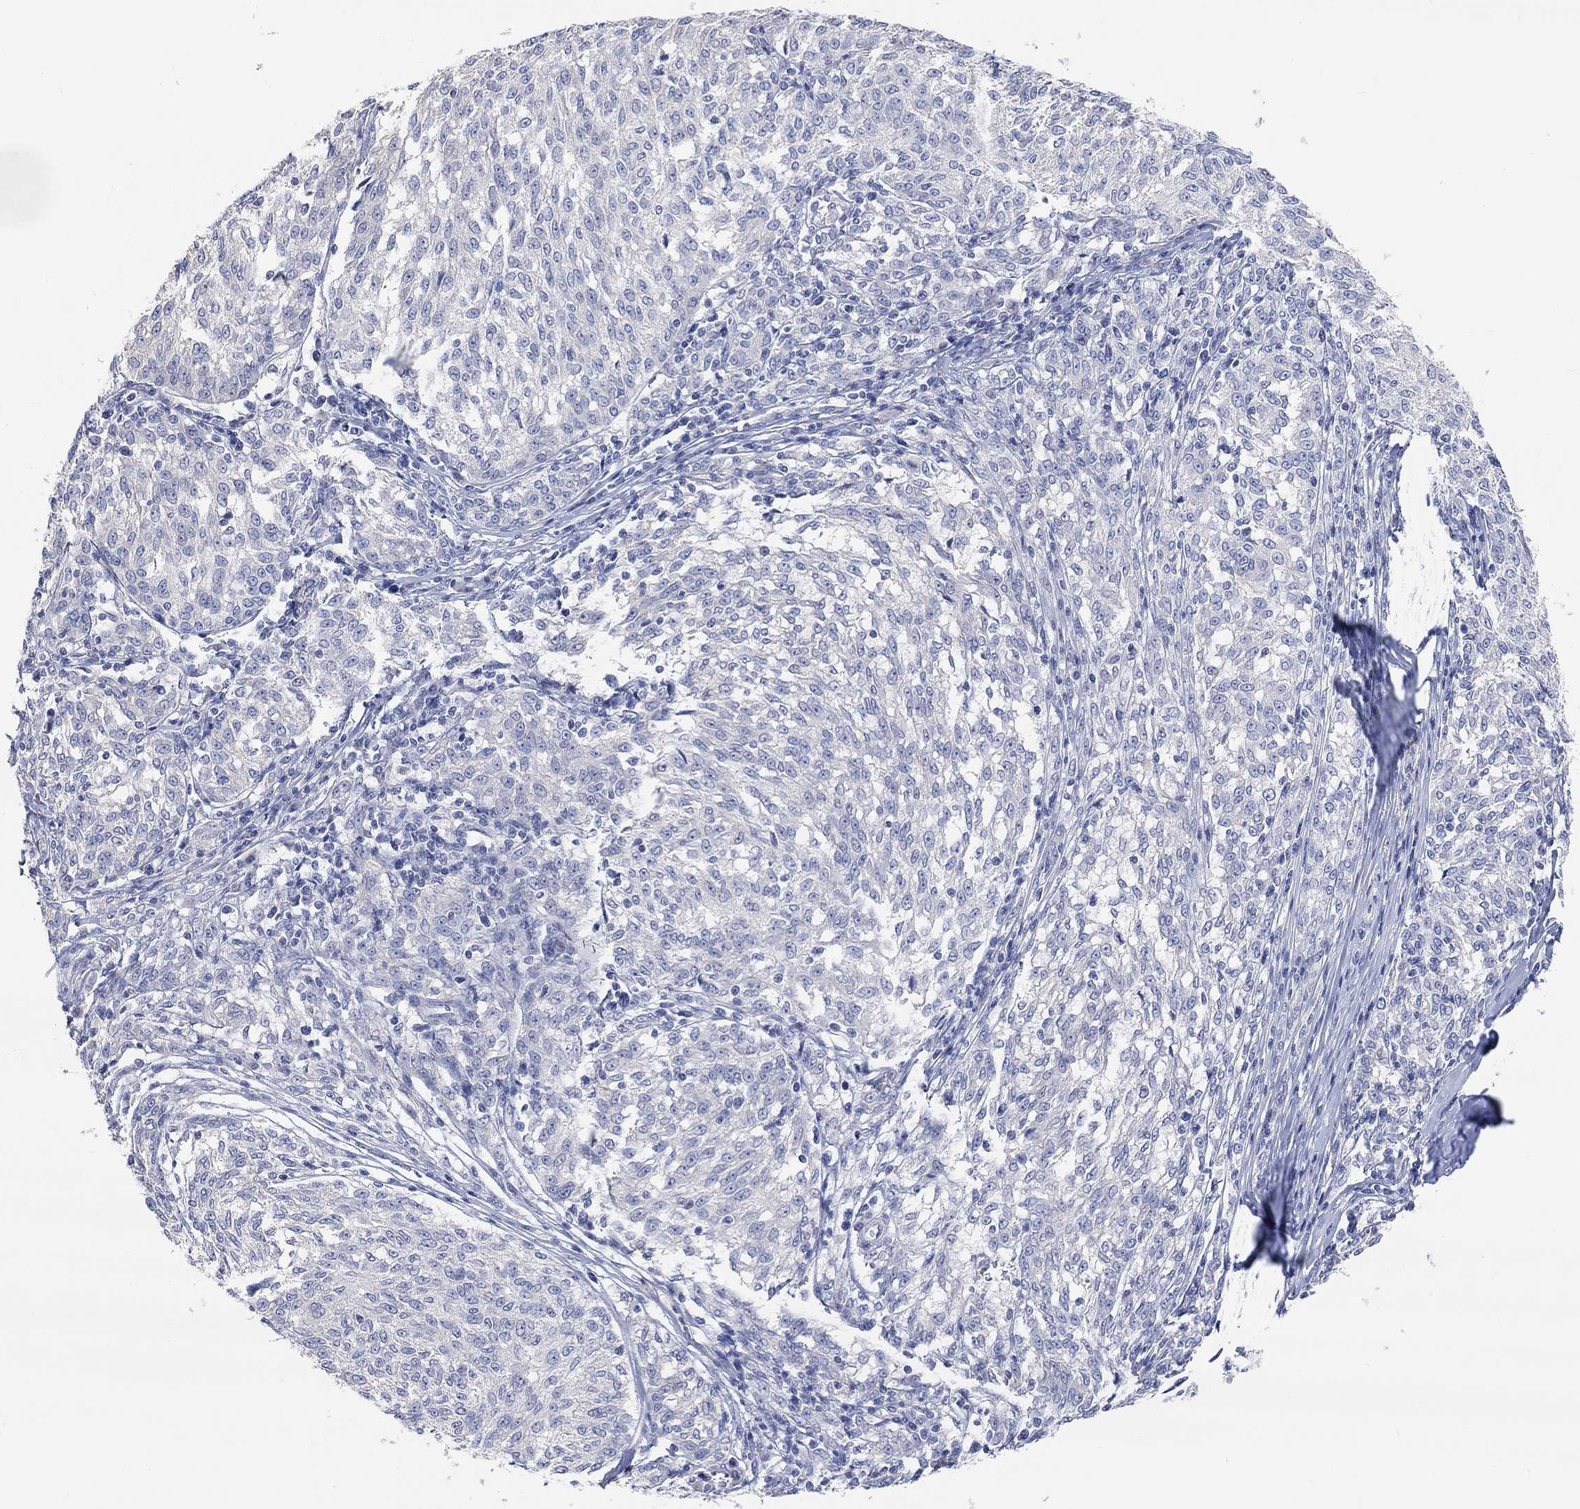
{"staining": {"intensity": "negative", "quantity": "none", "location": "none"}, "tissue": "melanoma", "cell_type": "Tumor cells", "image_type": "cancer", "snomed": [{"axis": "morphology", "description": "Malignant melanoma, NOS"}, {"axis": "topography", "description": "Skin"}], "caption": "This is a photomicrograph of immunohistochemistry (IHC) staining of malignant melanoma, which shows no expression in tumor cells.", "gene": "NLRP14", "patient": {"sex": "female", "age": 72}}